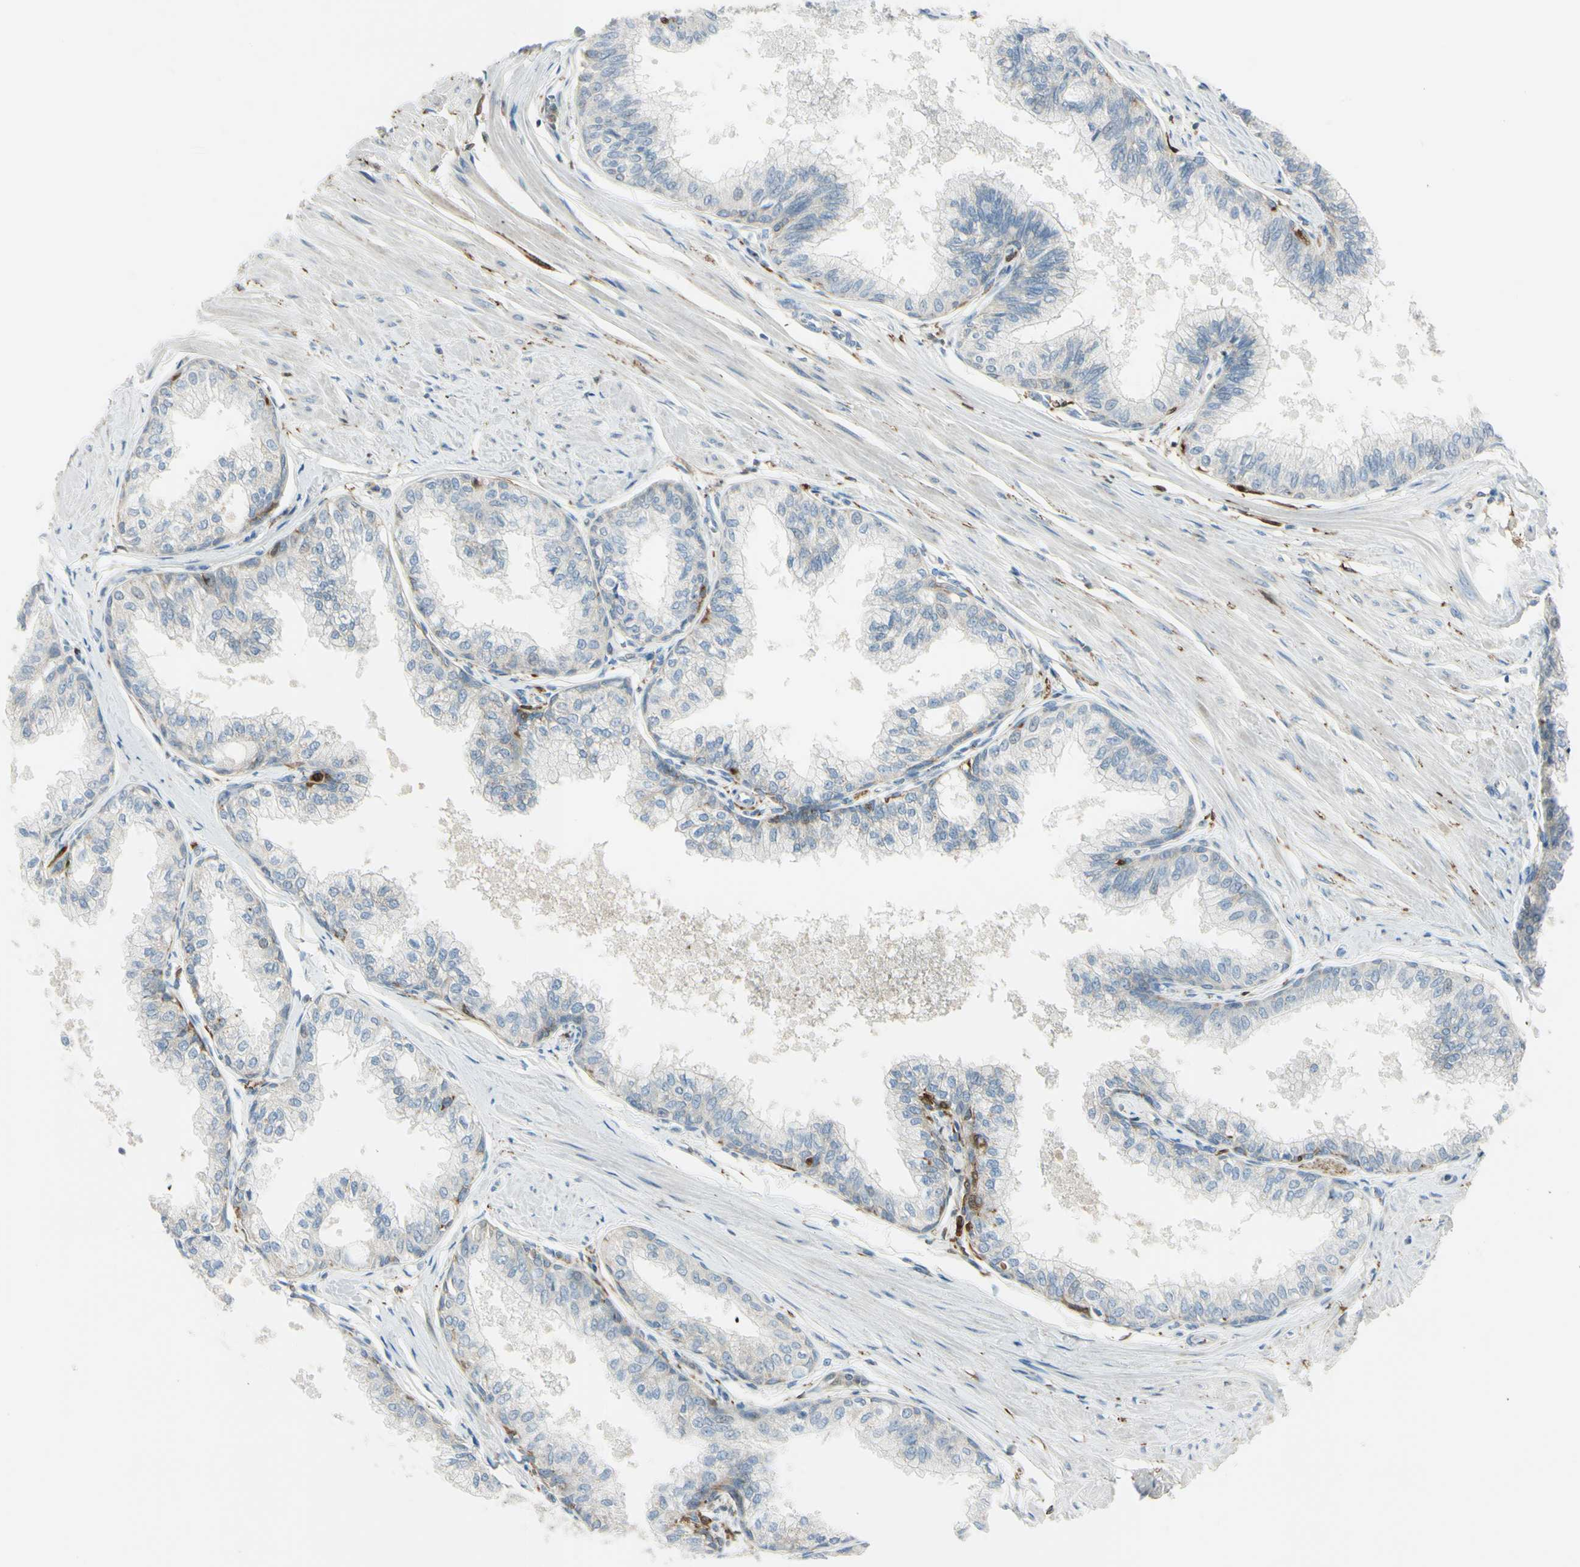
{"staining": {"intensity": "weak", "quantity": "<25%", "location": "cytoplasmic/membranous"}, "tissue": "prostate", "cell_type": "Glandular cells", "image_type": "normal", "snomed": [{"axis": "morphology", "description": "Normal tissue, NOS"}, {"axis": "topography", "description": "Prostate"}, {"axis": "topography", "description": "Seminal veicle"}], "caption": "High power microscopy histopathology image of an immunohistochemistry (IHC) photomicrograph of normal prostate, revealing no significant expression in glandular cells.", "gene": "CYRIB", "patient": {"sex": "male", "age": 60}}